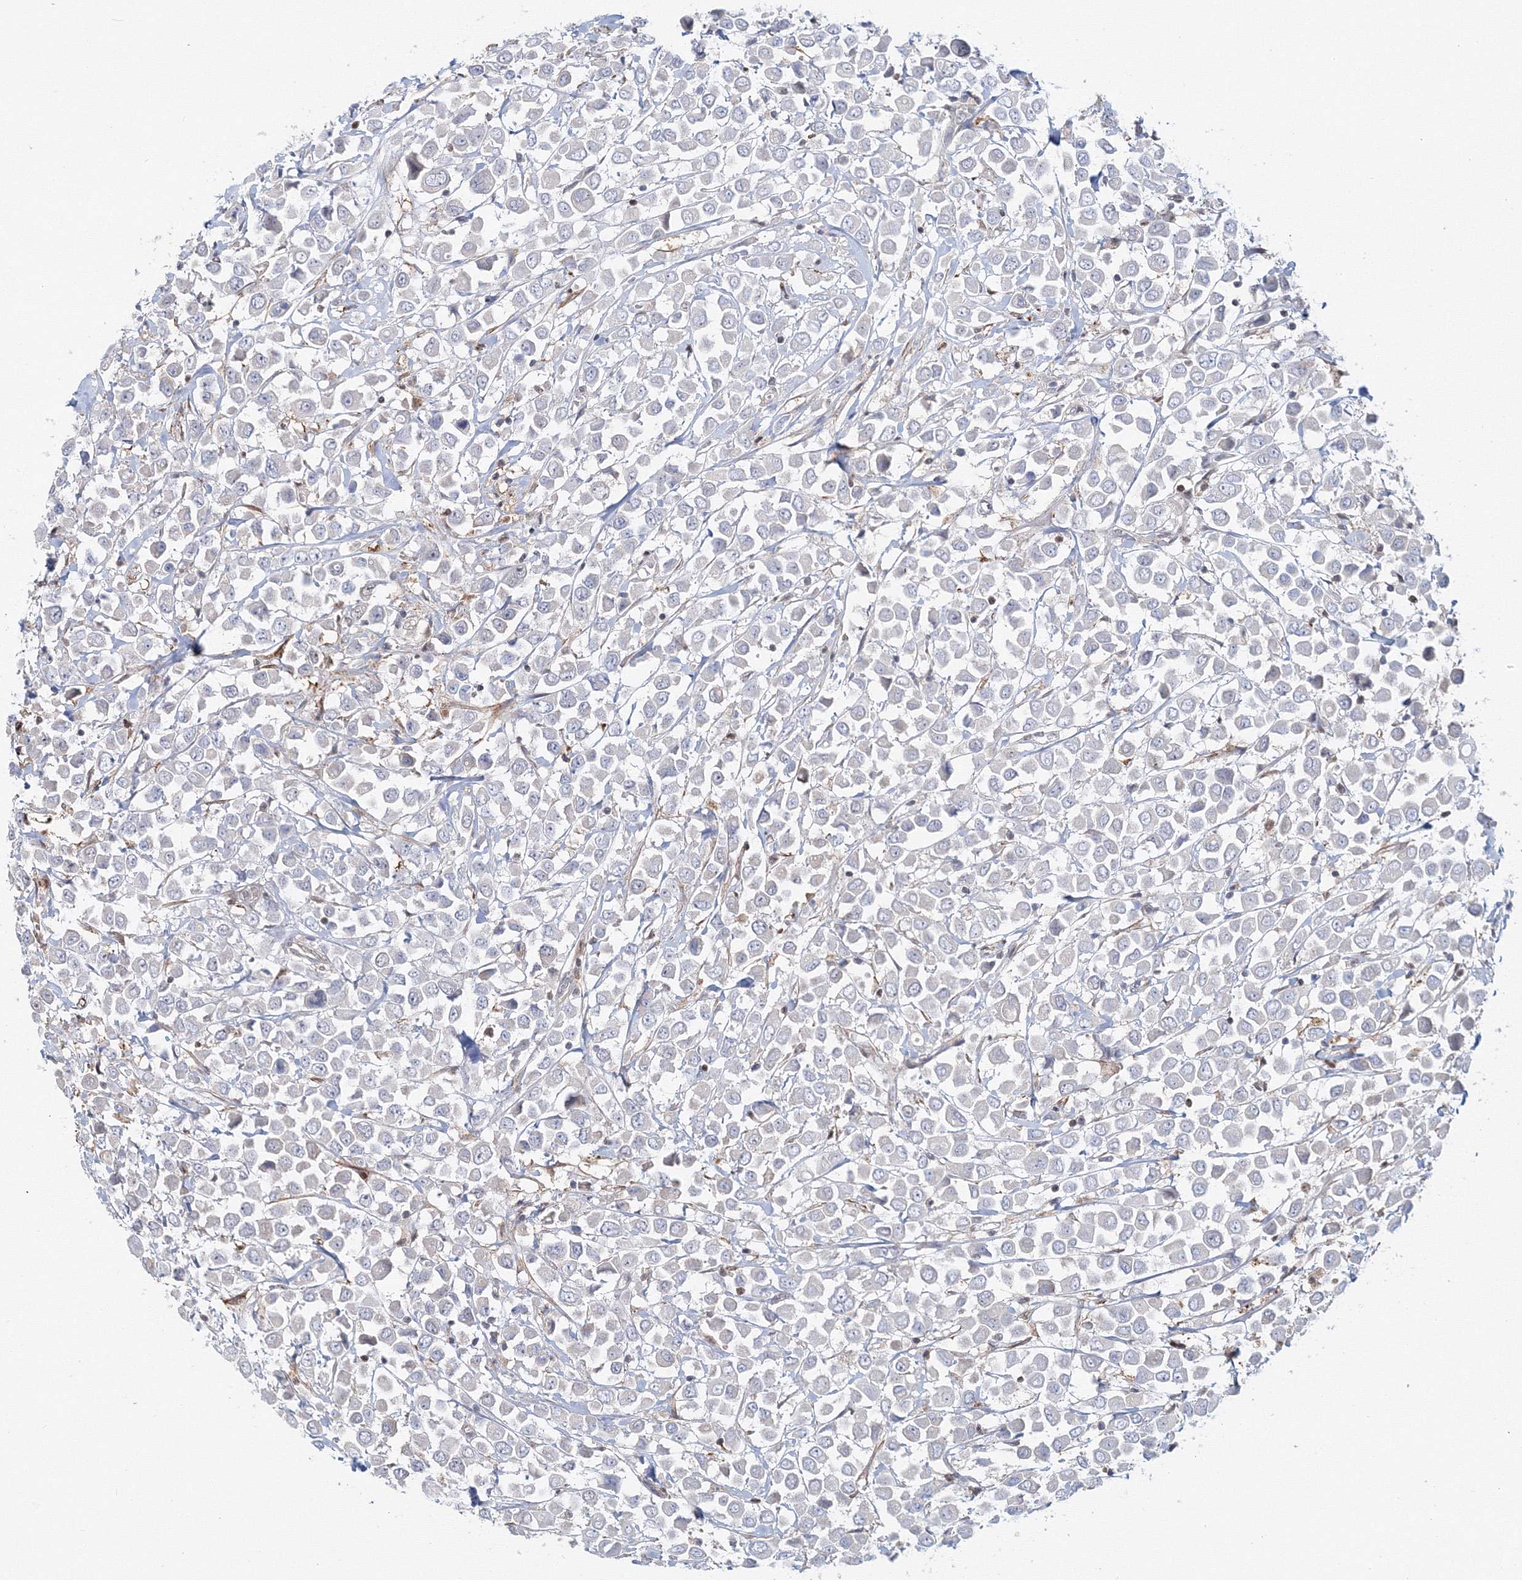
{"staining": {"intensity": "negative", "quantity": "none", "location": "none"}, "tissue": "breast cancer", "cell_type": "Tumor cells", "image_type": "cancer", "snomed": [{"axis": "morphology", "description": "Duct carcinoma"}, {"axis": "topography", "description": "Breast"}], "caption": "Immunohistochemical staining of breast cancer (infiltrating ductal carcinoma) displays no significant expression in tumor cells.", "gene": "ARHGAP21", "patient": {"sex": "female", "age": 61}}